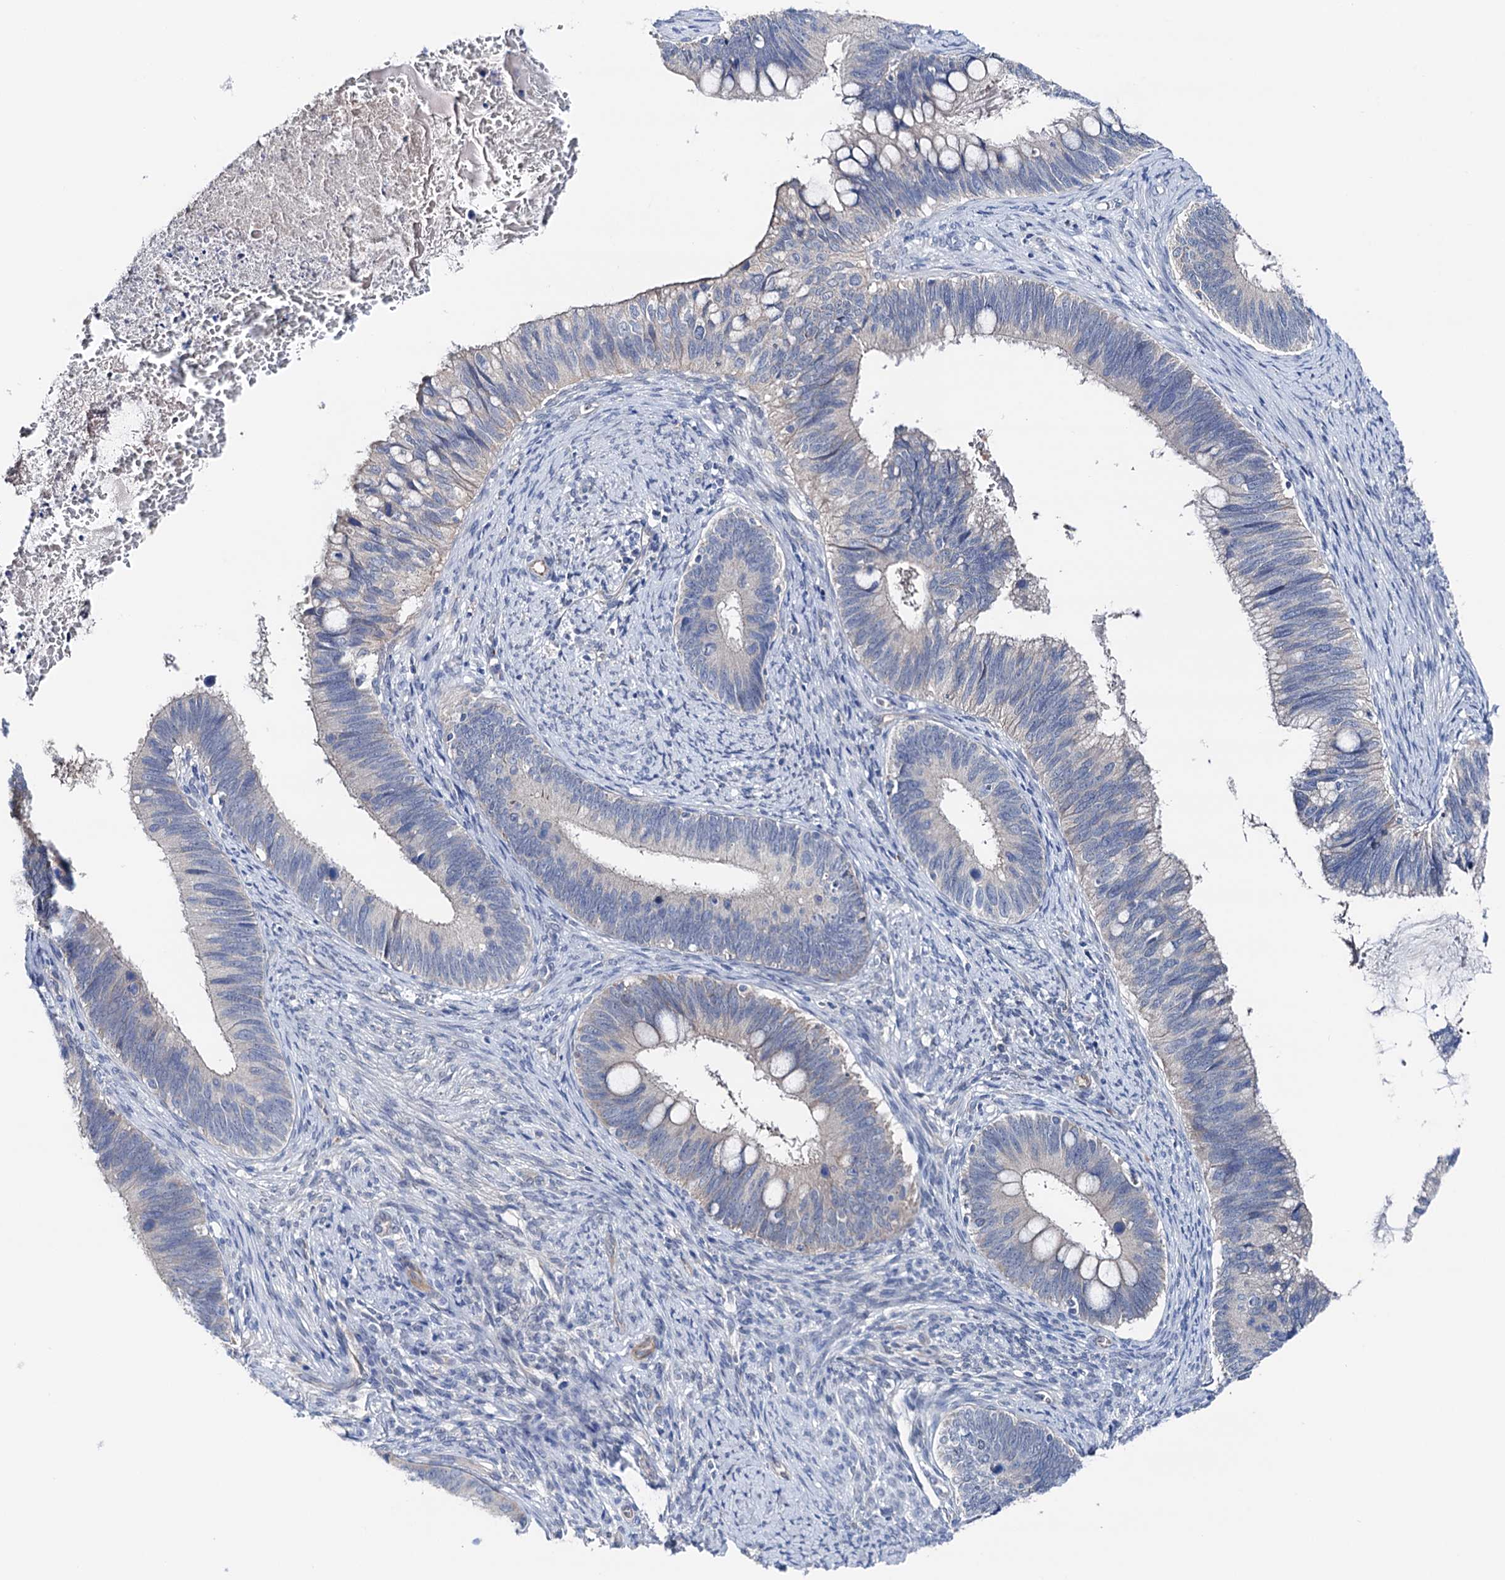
{"staining": {"intensity": "negative", "quantity": "none", "location": "none"}, "tissue": "cervical cancer", "cell_type": "Tumor cells", "image_type": "cancer", "snomed": [{"axis": "morphology", "description": "Adenocarcinoma, NOS"}, {"axis": "topography", "description": "Cervix"}], "caption": "A histopathology image of human cervical adenocarcinoma is negative for staining in tumor cells.", "gene": "SHROOM1", "patient": {"sex": "female", "age": 42}}